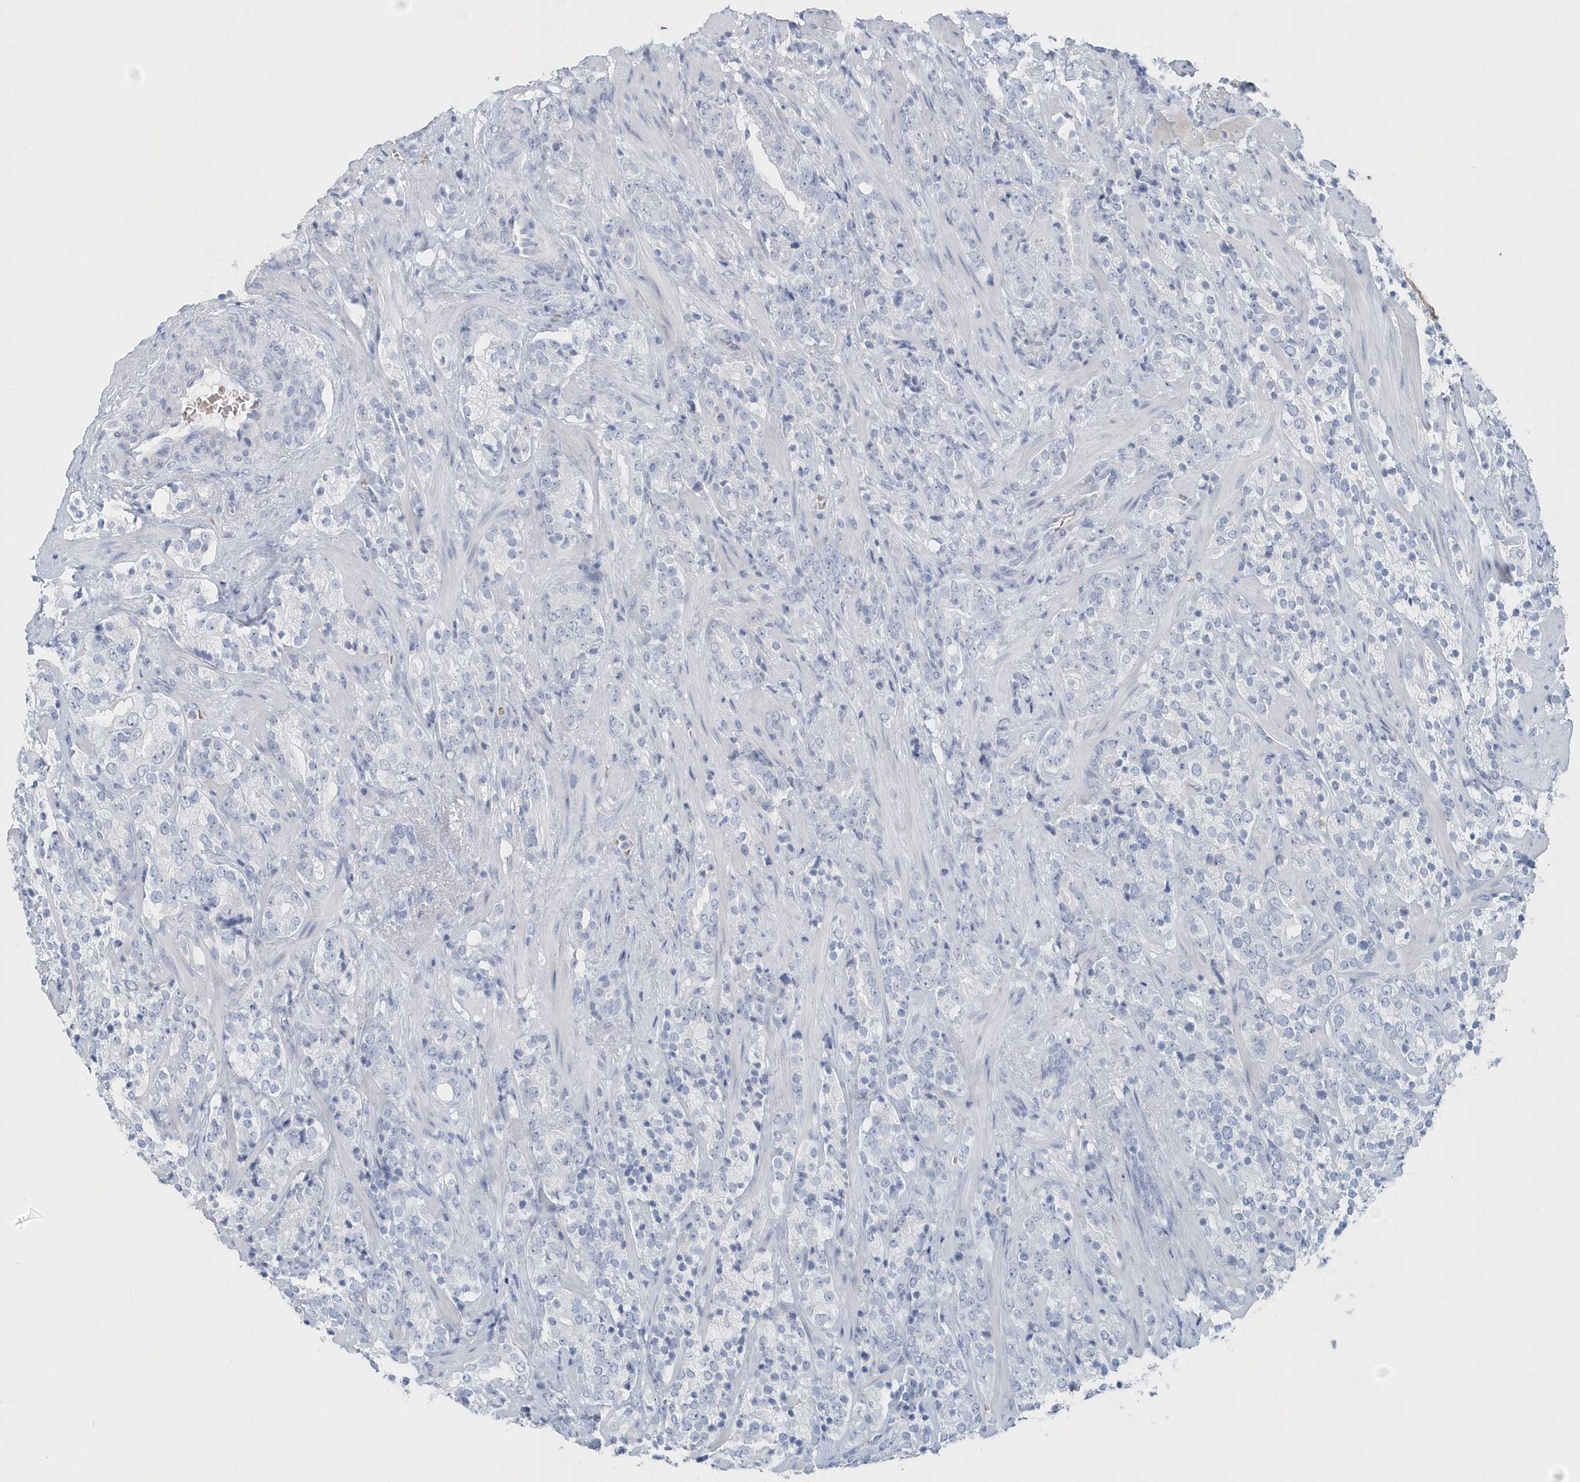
{"staining": {"intensity": "negative", "quantity": "none", "location": "none"}, "tissue": "prostate cancer", "cell_type": "Tumor cells", "image_type": "cancer", "snomed": [{"axis": "morphology", "description": "Adenocarcinoma, High grade"}, {"axis": "topography", "description": "Prostate"}], "caption": "DAB (3,3'-diaminobenzidine) immunohistochemical staining of high-grade adenocarcinoma (prostate) exhibits no significant positivity in tumor cells.", "gene": "HBA2", "patient": {"sex": "male", "age": 71}}